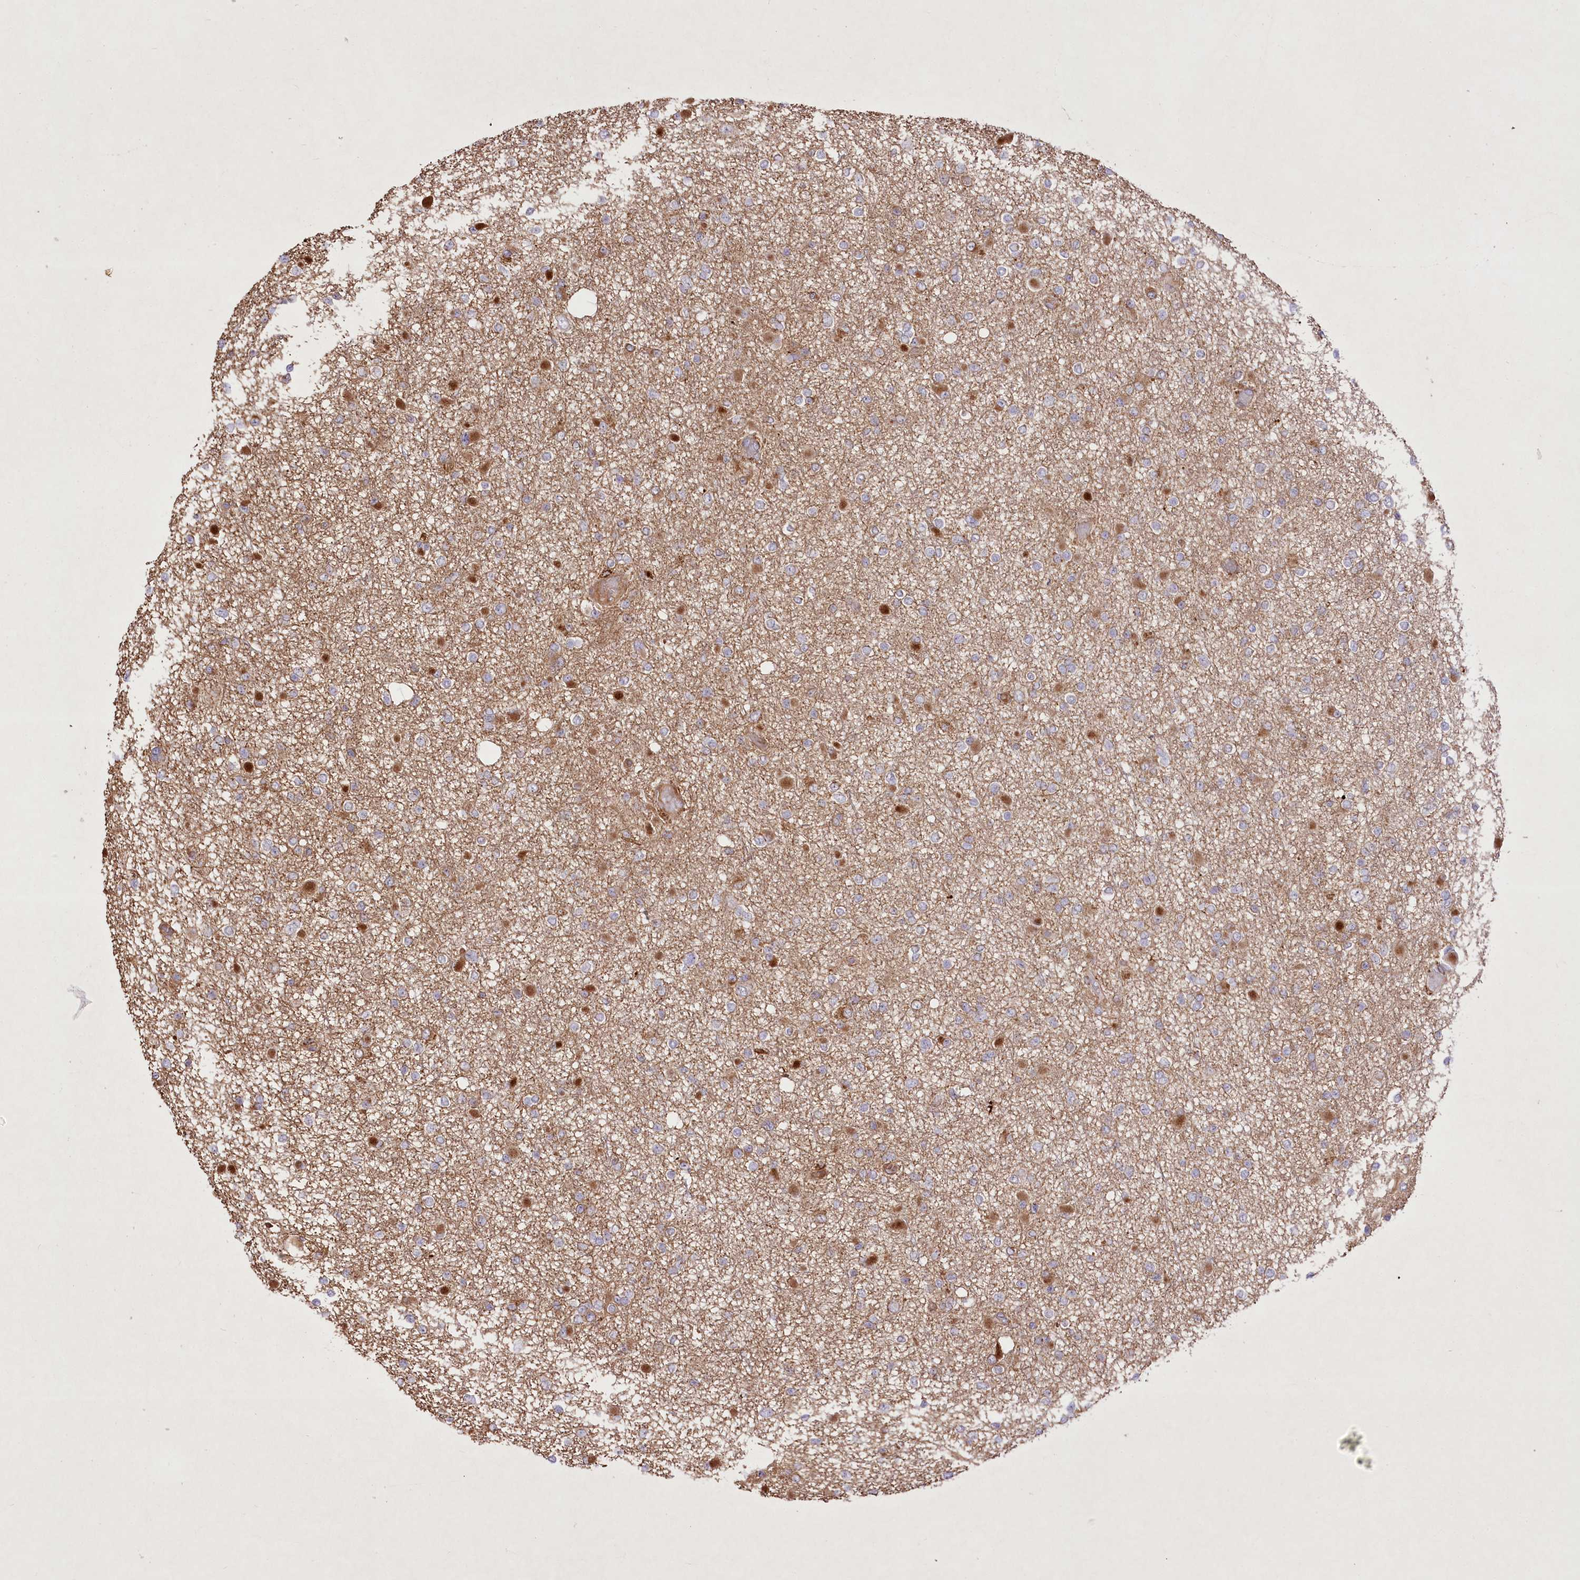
{"staining": {"intensity": "weak", "quantity": "<25%", "location": "cytoplasmic/membranous"}, "tissue": "glioma", "cell_type": "Tumor cells", "image_type": "cancer", "snomed": [{"axis": "morphology", "description": "Glioma, malignant, Low grade"}, {"axis": "topography", "description": "Brain"}], "caption": "IHC histopathology image of neoplastic tissue: glioma stained with DAB shows no significant protein positivity in tumor cells.", "gene": "RNF24", "patient": {"sex": "female", "age": 22}}